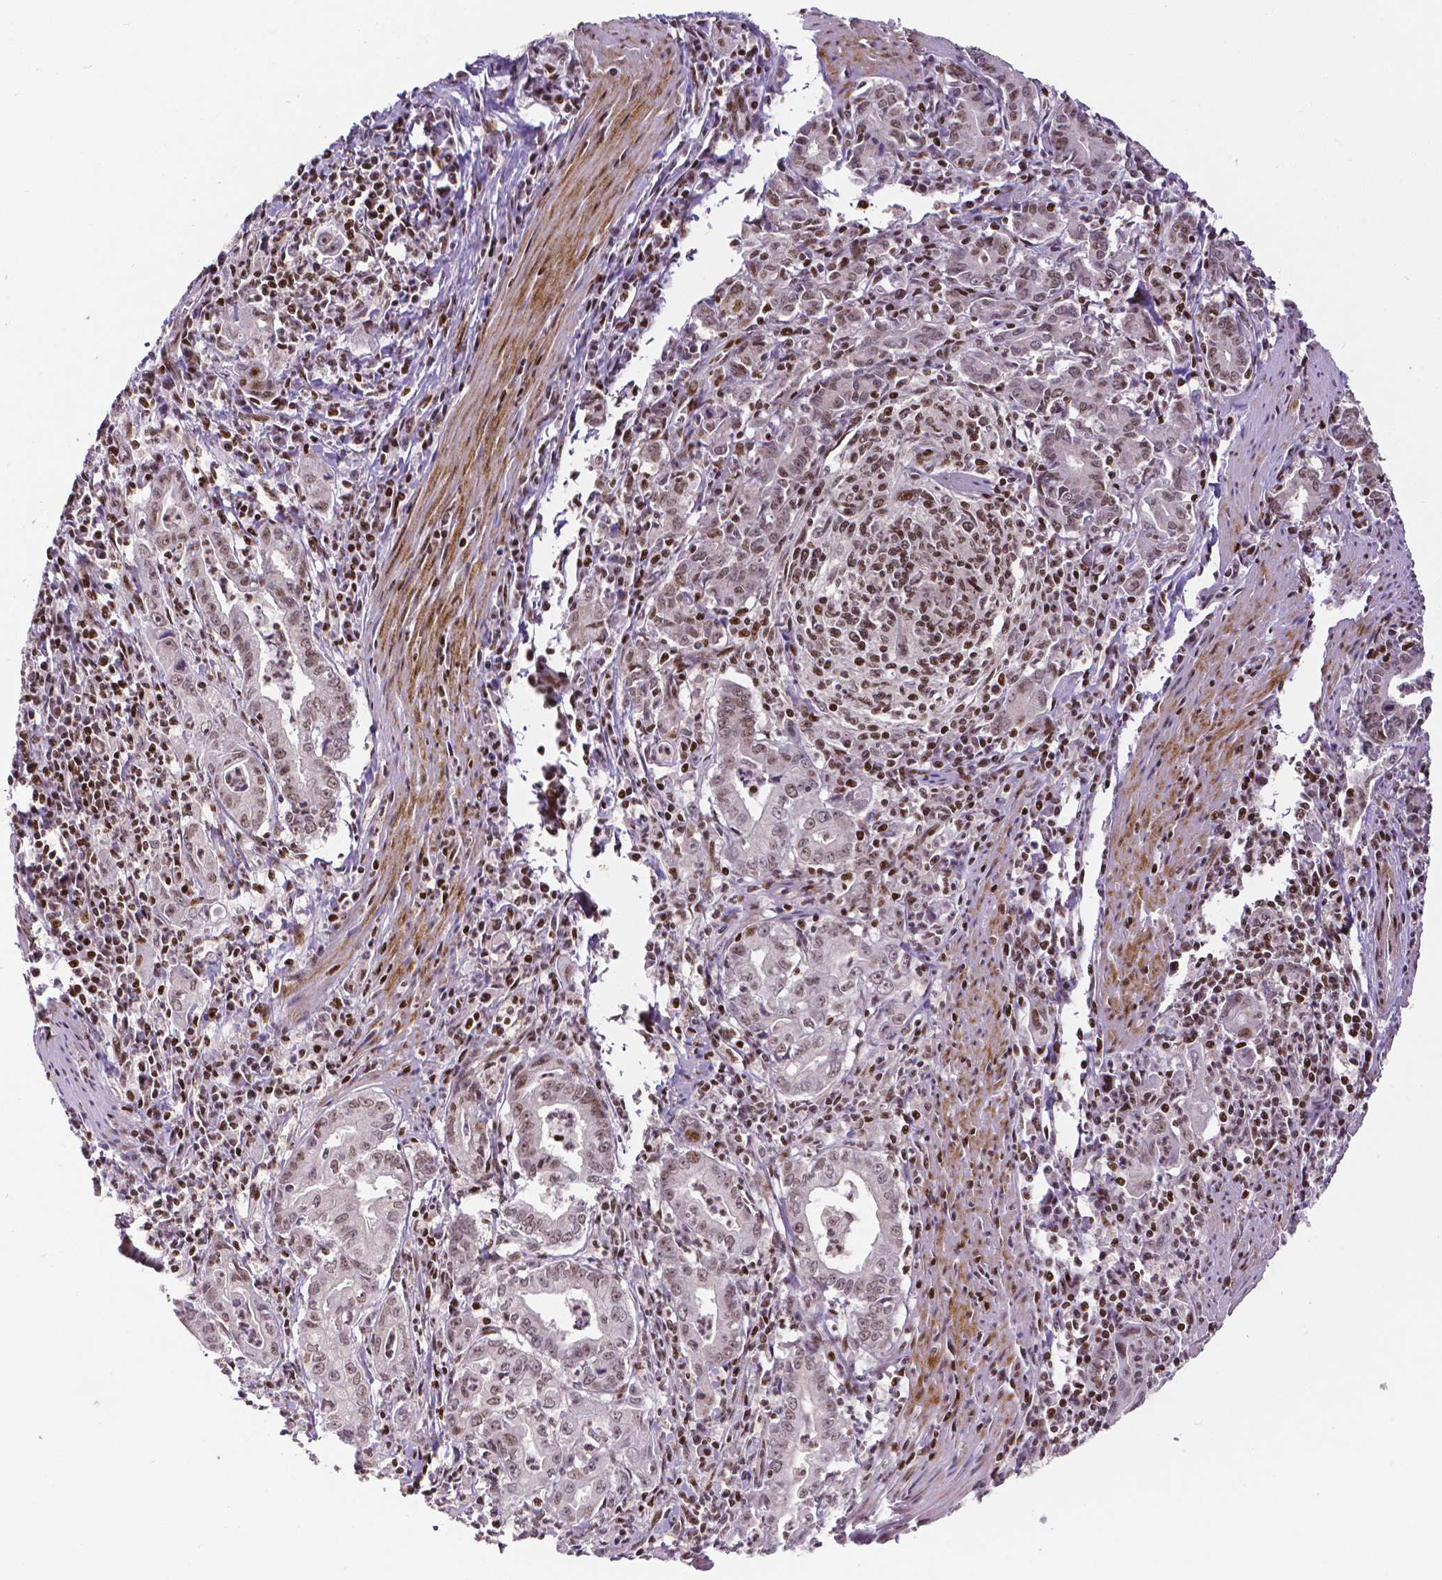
{"staining": {"intensity": "moderate", "quantity": ">75%", "location": "nuclear"}, "tissue": "stomach cancer", "cell_type": "Tumor cells", "image_type": "cancer", "snomed": [{"axis": "morphology", "description": "Adenocarcinoma, NOS"}, {"axis": "topography", "description": "Stomach, upper"}], "caption": "Protein expression analysis of human stomach cancer reveals moderate nuclear staining in about >75% of tumor cells. Immunohistochemistry stains the protein in brown and the nuclei are stained blue.", "gene": "CTCF", "patient": {"sex": "female", "age": 79}}